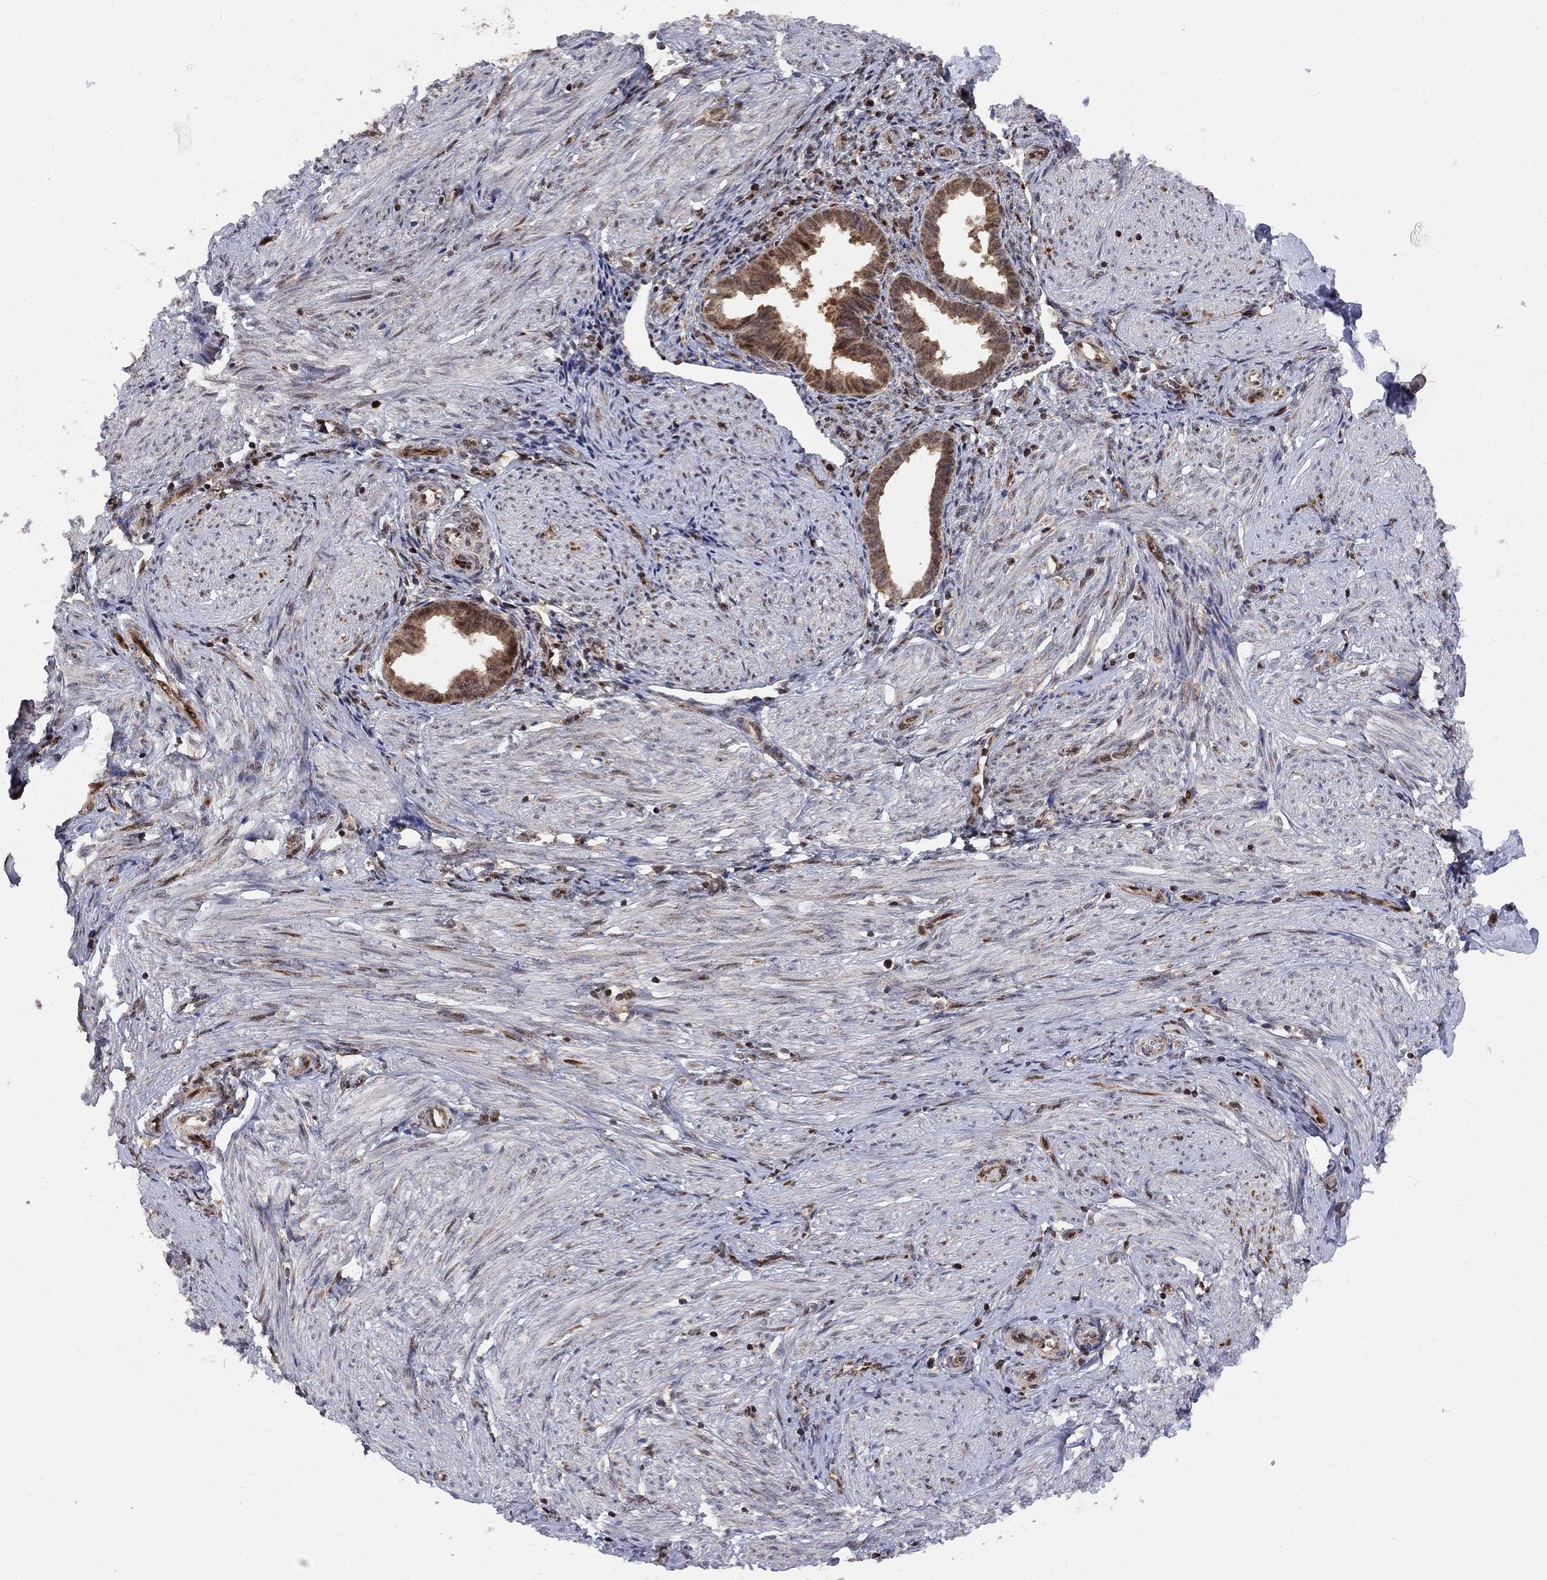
{"staining": {"intensity": "moderate", "quantity": "<25%", "location": "nuclear"}, "tissue": "endometrium", "cell_type": "Cells in endometrial stroma", "image_type": "normal", "snomed": [{"axis": "morphology", "description": "Normal tissue, NOS"}, {"axis": "topography", "description": "Endometrium"}], "caption": "Protein expression analysis of benign endometrium displays moderate nuclear staining in approximately <25% of cells in endometrial stroma. Ihc stains the protein of interest in brown and the nuclei are stained blue.", "gene": "ELOB", "patient": {"sex": "female", "age": 37}}